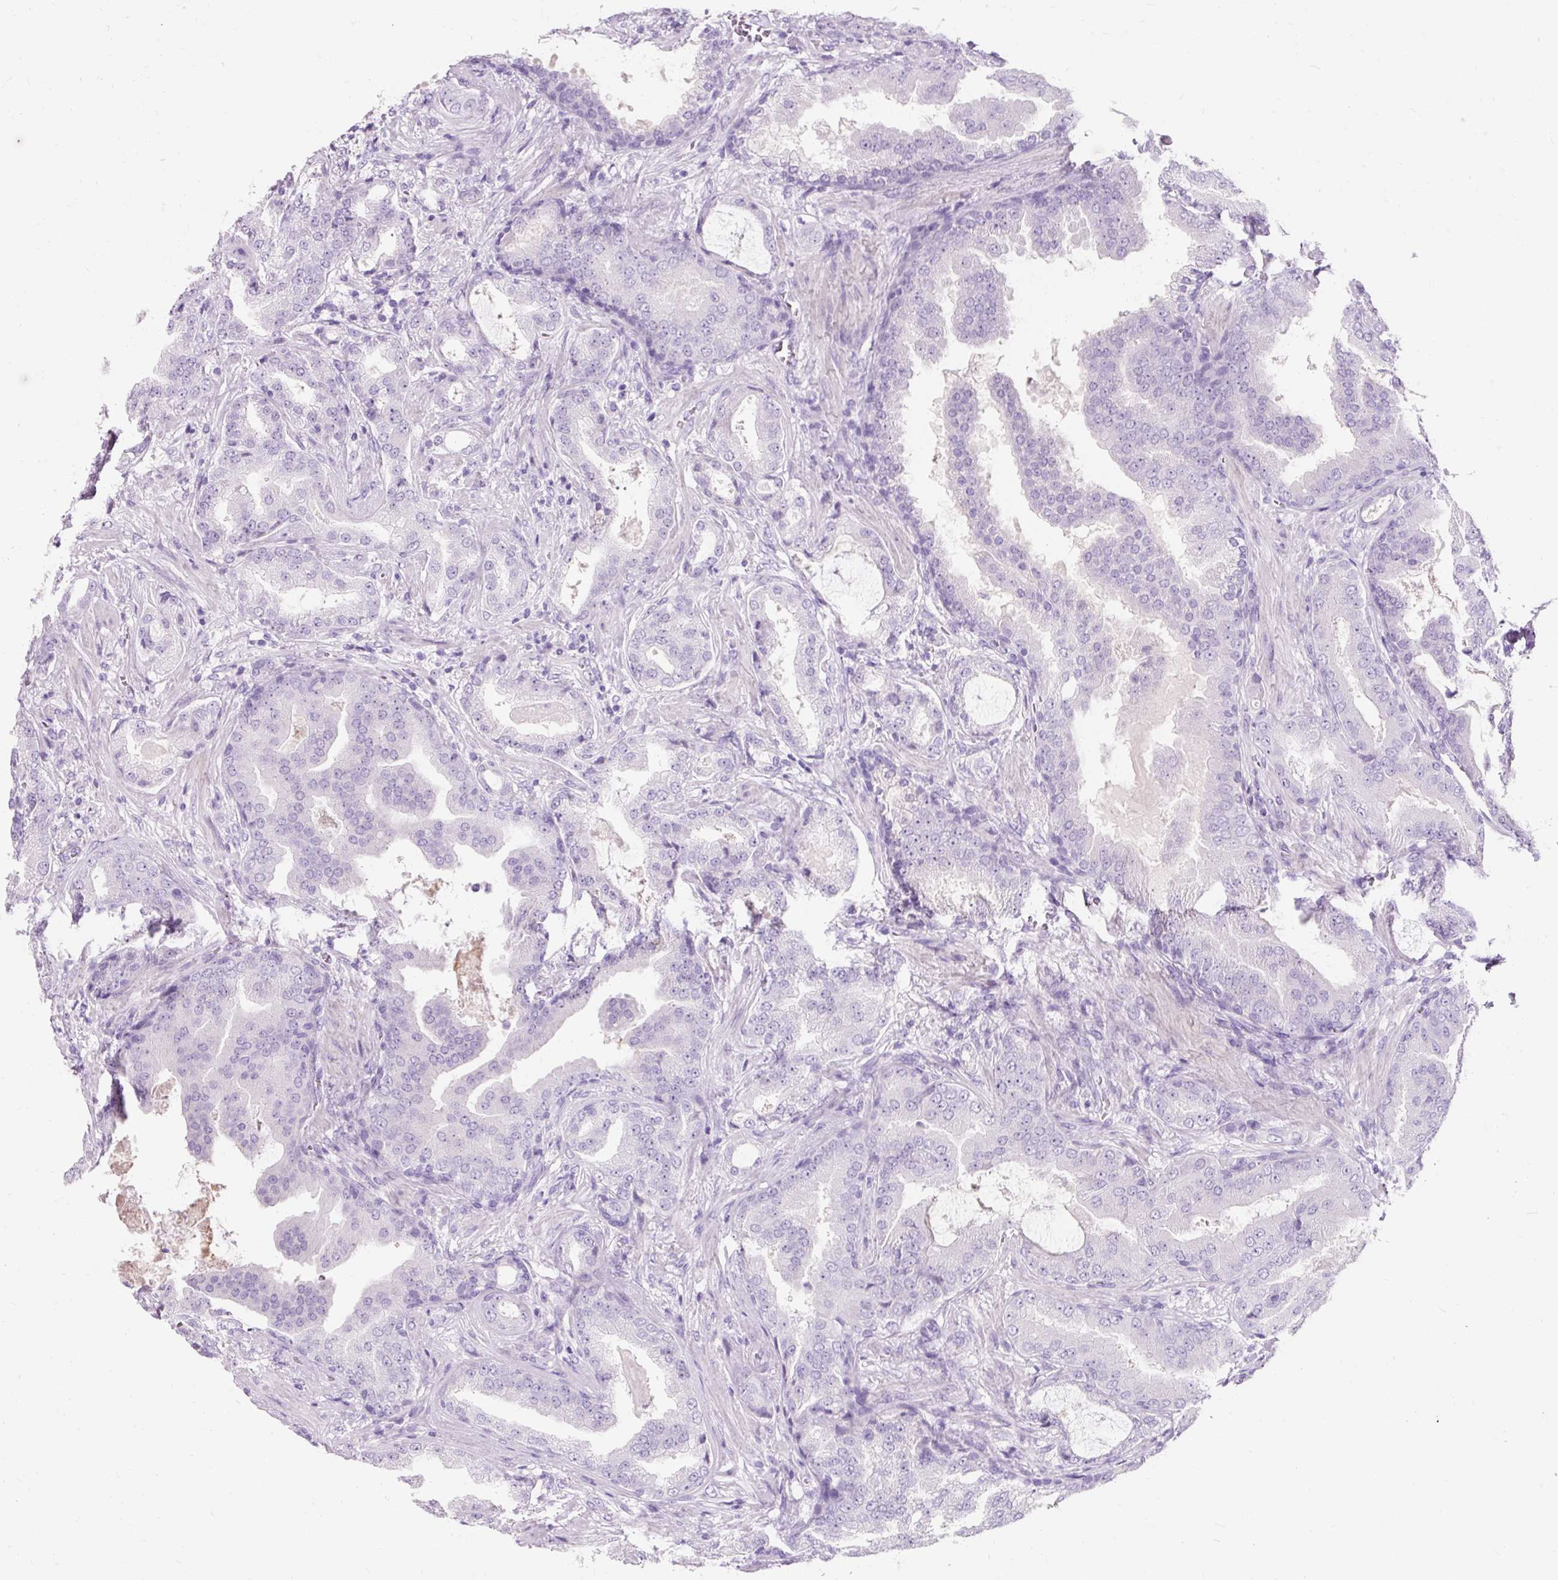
{"staining": {"intensity": "negative", "quantity": "none", "location": "none"}, "tissue": "prostate cancer", "cell_type": "Tumor cells", "image_type": "cancer", "snomed": [{"axis": "morphology", "description": "Adenocarcinoma, High grade"}, {"axis": "topography", "description": "Prostate"}], "caption": "Immunohistochemistry (IHC) photomicrograph of prostate adenocarcinoma (high-grade) stained for a protein (brown), which reveals no staining in tumor cells.", "gene": "TMEM213", "patient": {"sex": "male", "age": 68}}